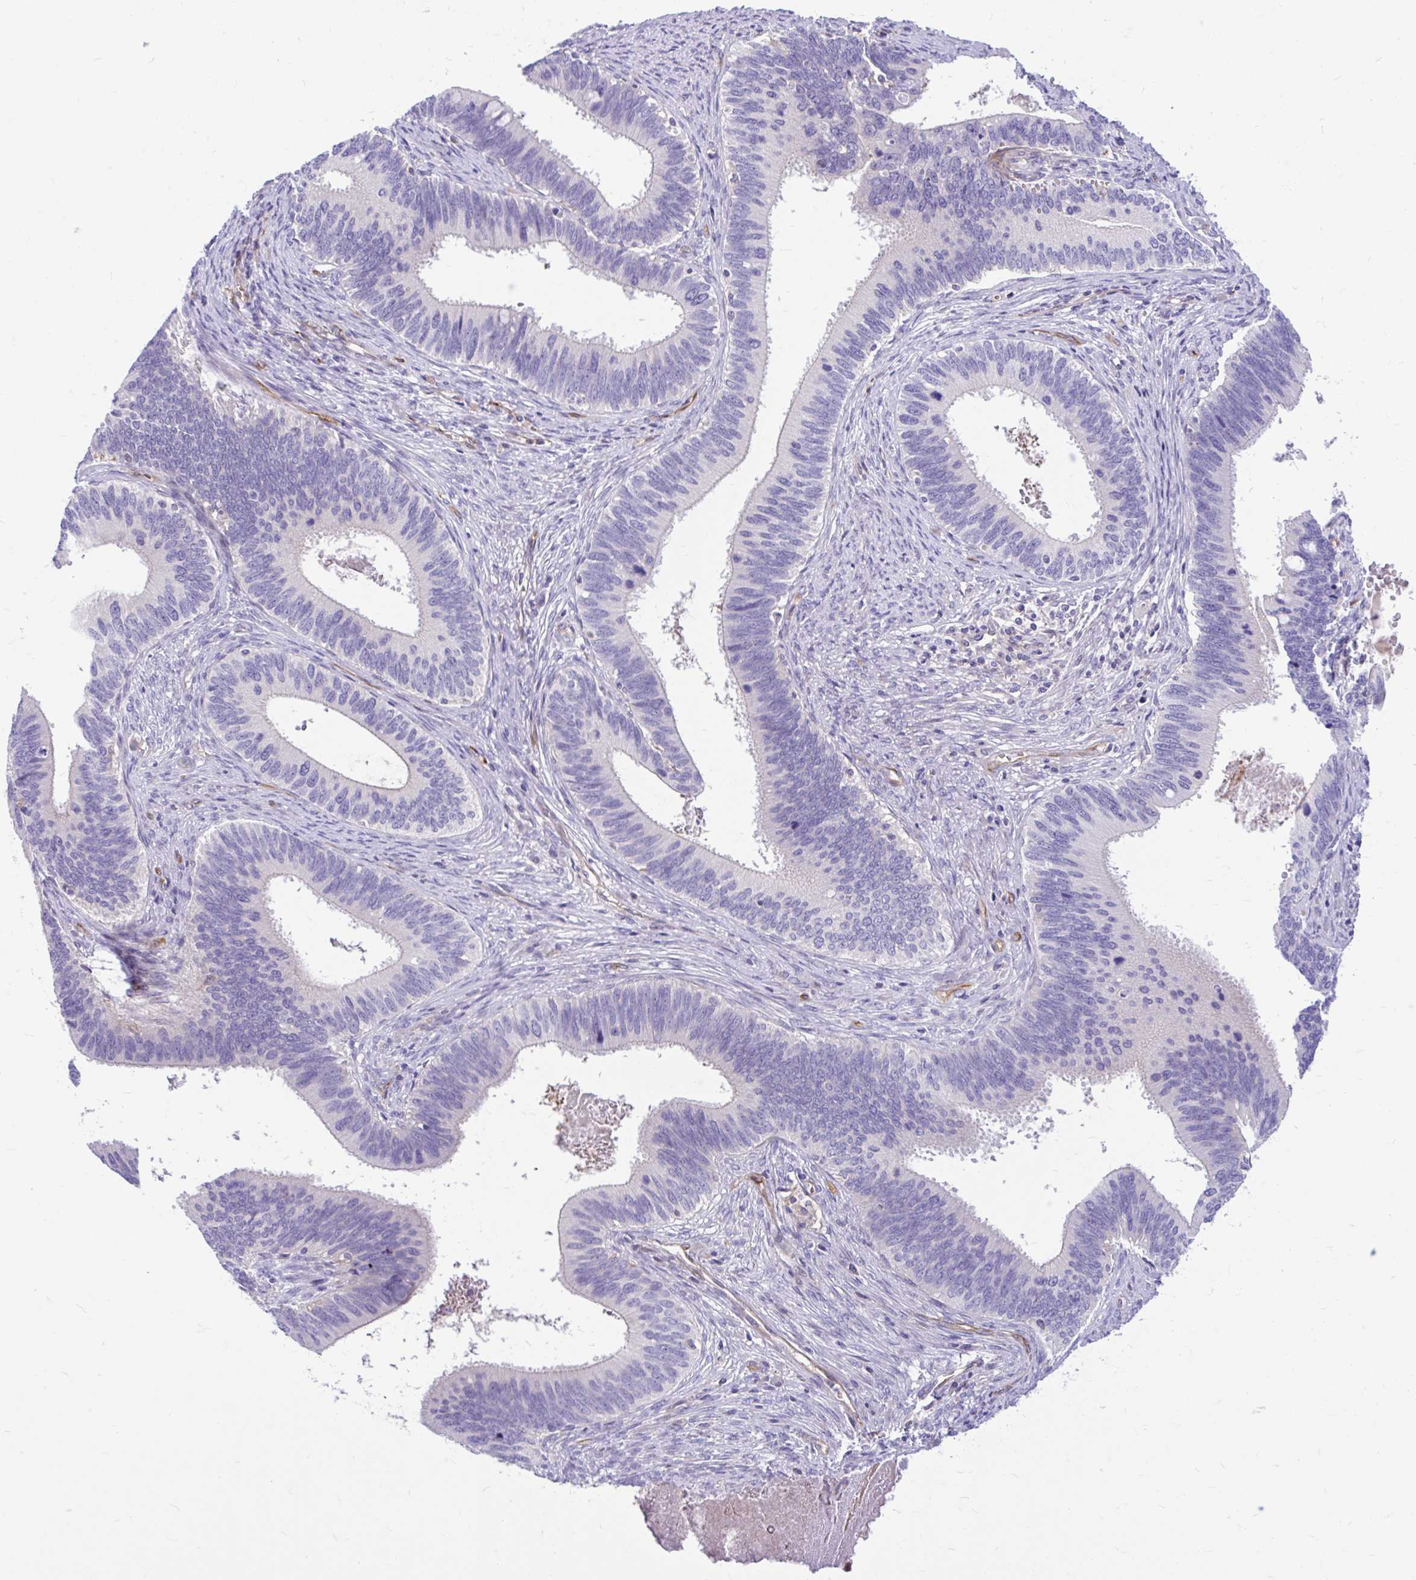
{"staining": {"intensity": "negative", "quantity": "none", "location": "none"}, "tissue": "cervical cancer", "cell_type": "Tumor cells", "image_type": "cancer", "snomed": [{"axis": "morphology", "description": "Adenocarcinoma, NOS"}, {"axis": "topography", "description": "Cervix"}], "caption": "The immunohistochemistry (IHC) photomicrograph has no significant expression in tumor cells of cervical adenocarcinoma tissue.", "gene": "ESPNL", "patient": {"sex": "female", "age": 42}}